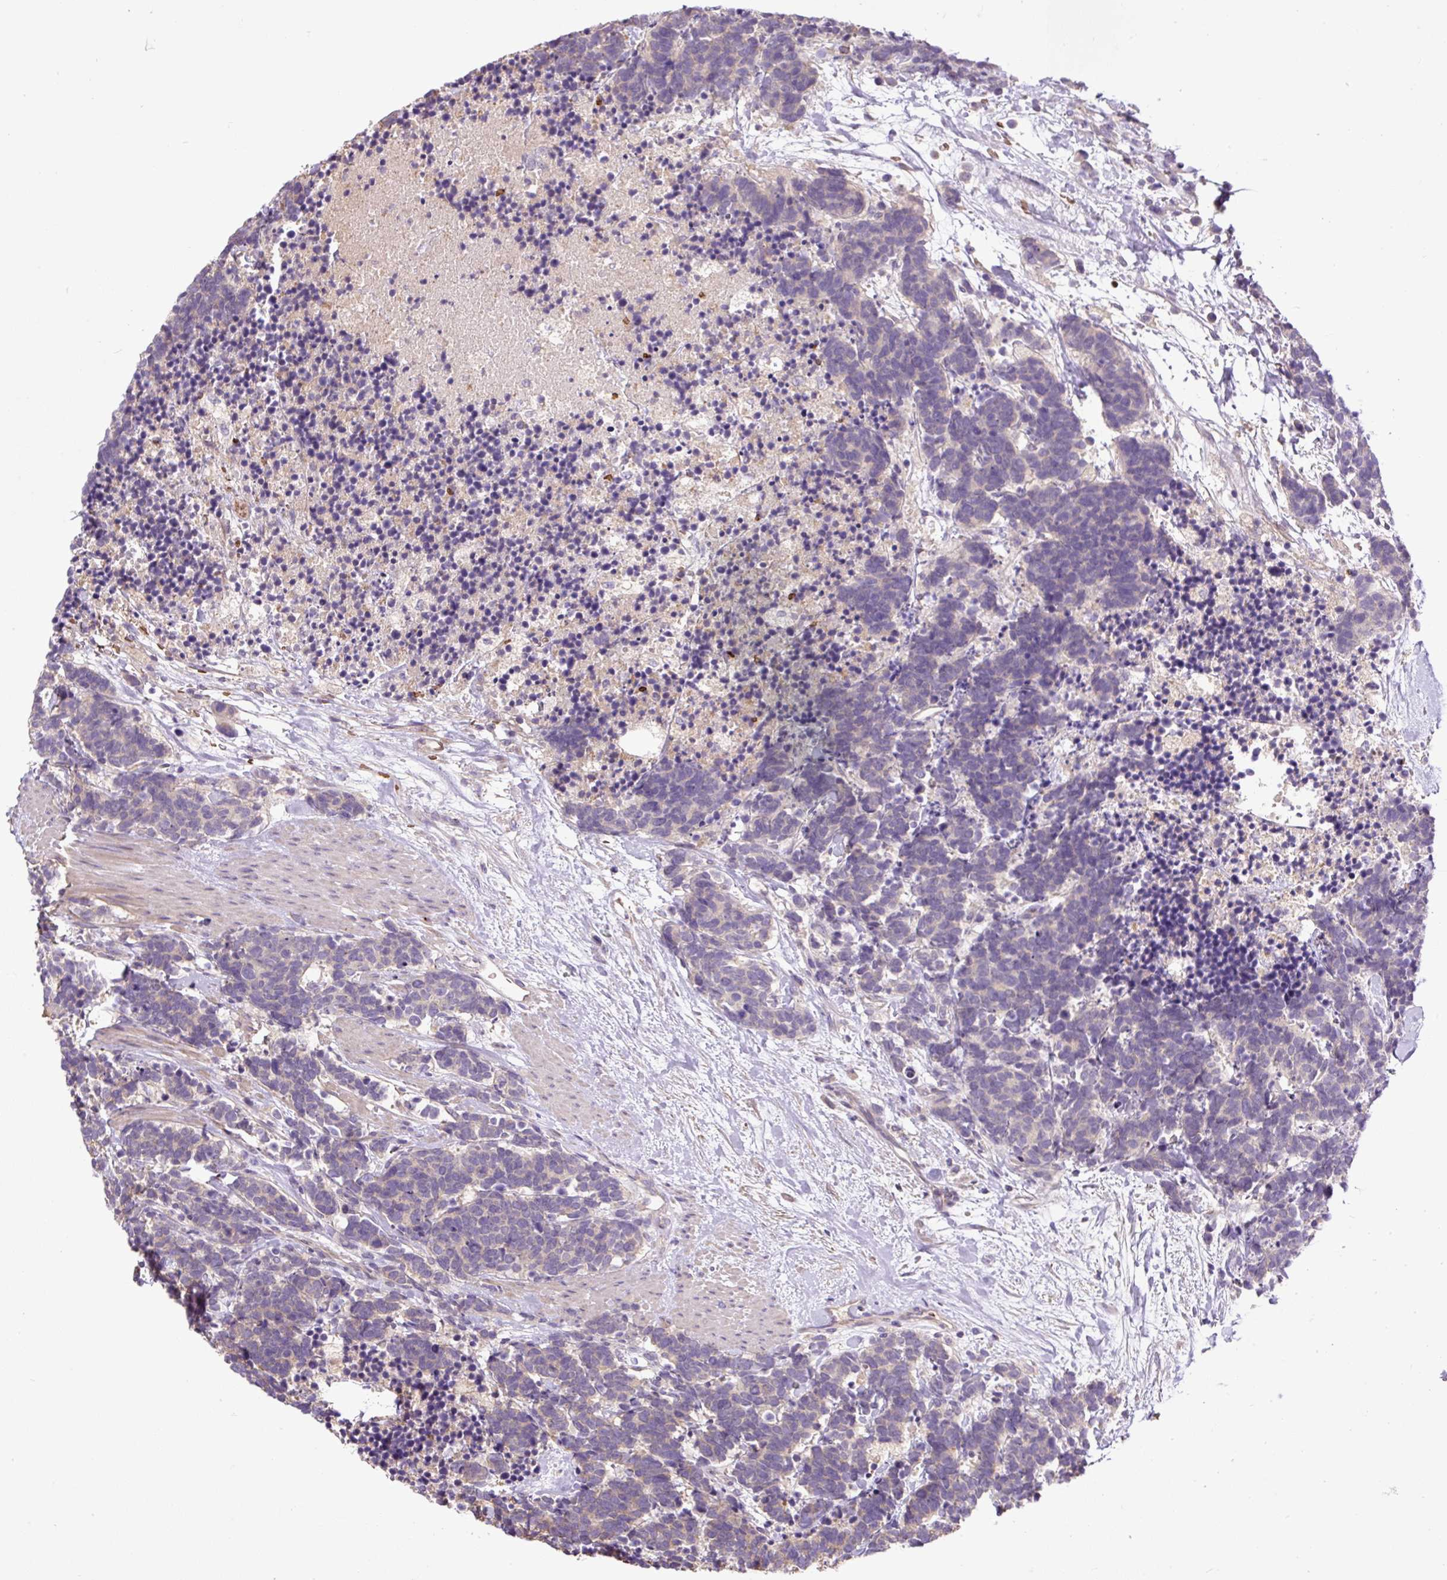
{"staining": {"intensity": "negative", "quantity": "none", "location": "none"}, "tissue": "carcinoid", "cell_type": "Tumor cells", "image_type": "cancer", "snomed": [{"axis": "morphology", "description": "Carcinoma, NOS"}, {"axis": "morphology", "description": "Carcinoid, malignant, NOS"}, {"axis": "topography", "description": "Prostate"}], "caption": "Immunohistochemistry (IHC) of carcinoid (malignant) exhibits no positivity in tumor cells.", "gene": "CXCL13", "patient": {"sex": "male", "age": 57}}